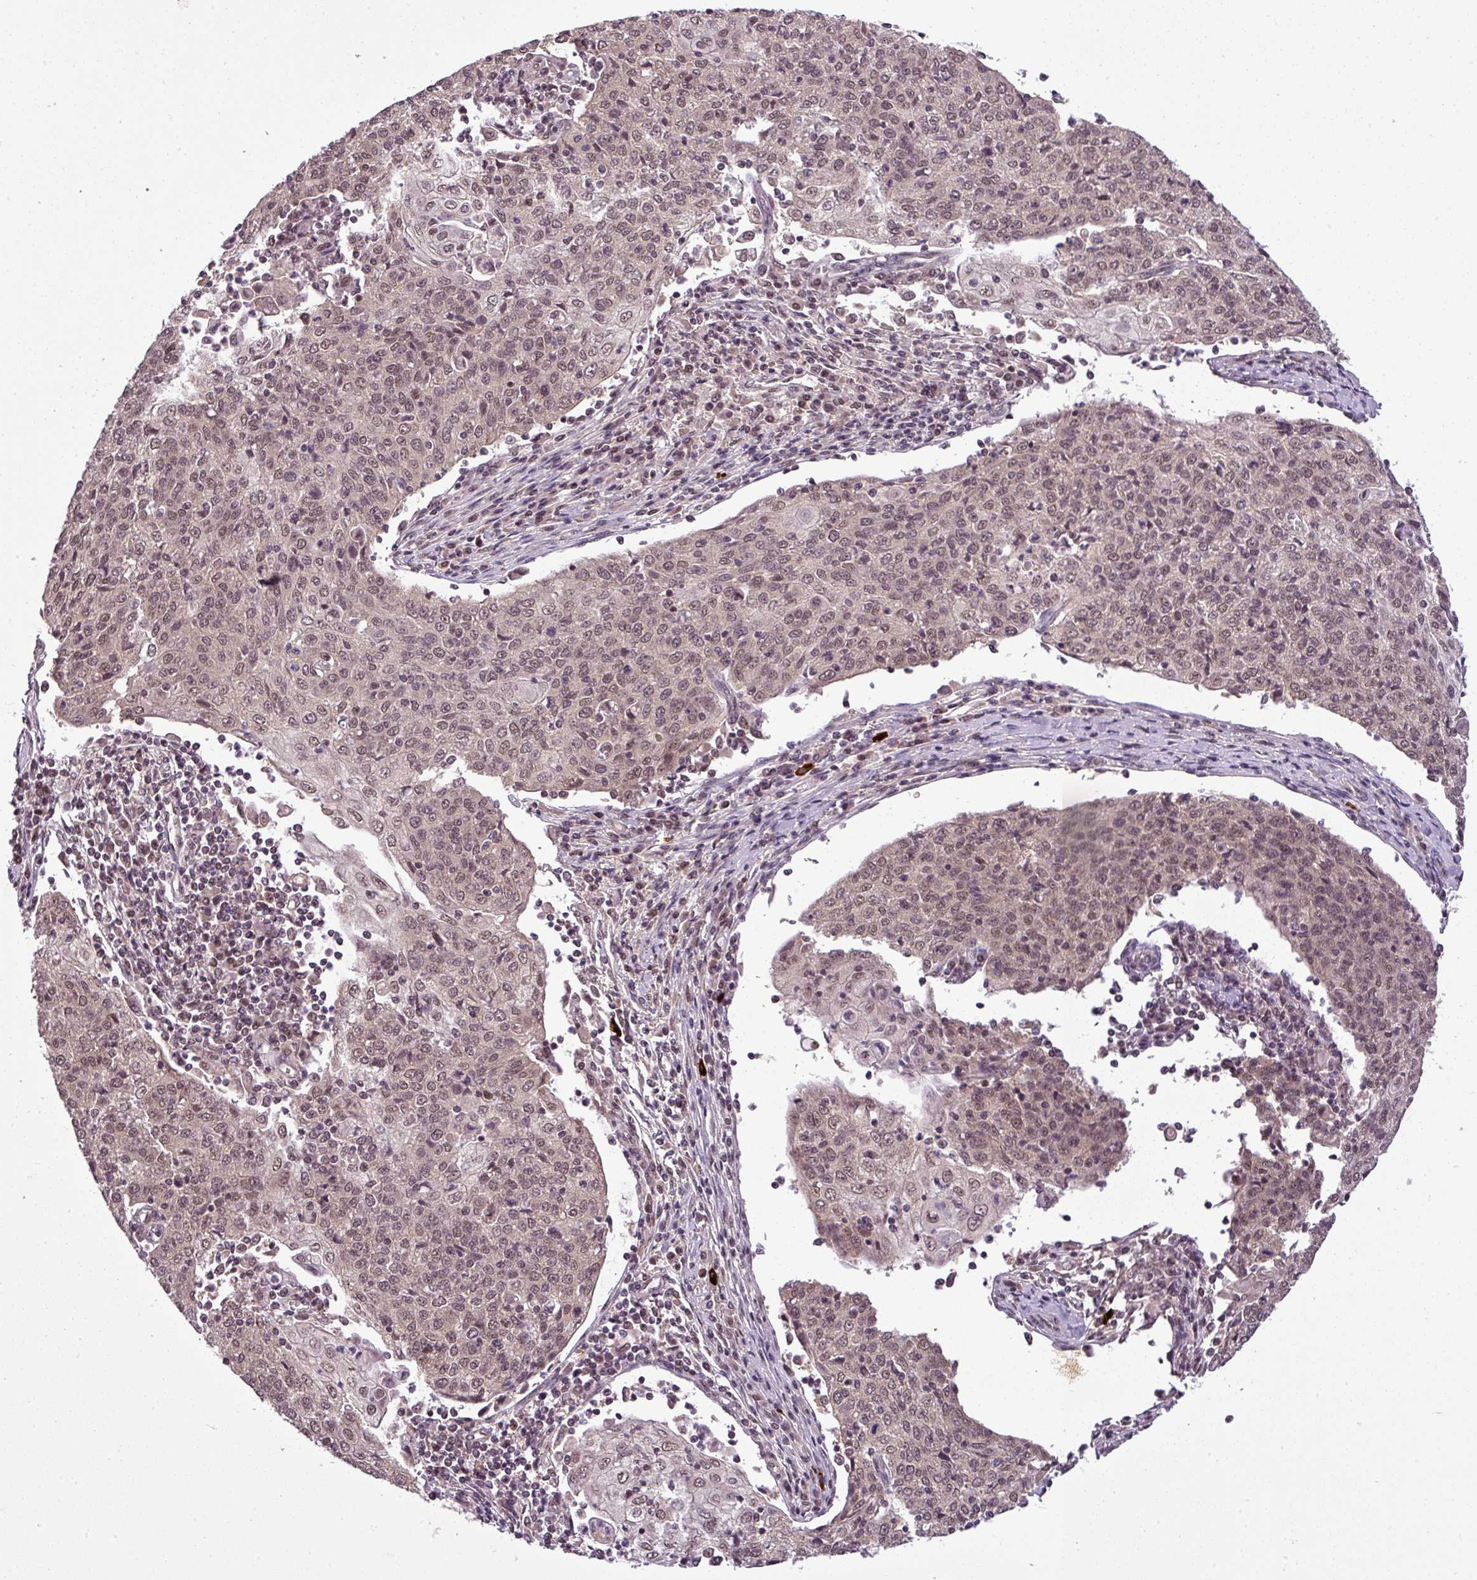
{"staining": {"intensity": "moderate", "quantity": ">75%", "location": "nuclear"}, "tissue": "cervical cancer", "cell_type": "Tumor cells", "image_type": "cancer", "snomed": [{"axis": "morphology", "description": "Squamous cell carcinoma, NOS"}, {"axis": "topography", "description": "Cervix"}], "caption": "Cervical squamous cell carcinoma stained for a protein reveals moderate nuclear positivity in tumor cells.", "gene": "MFHAS1", "patient": {"sex": "female", "age": 48}}